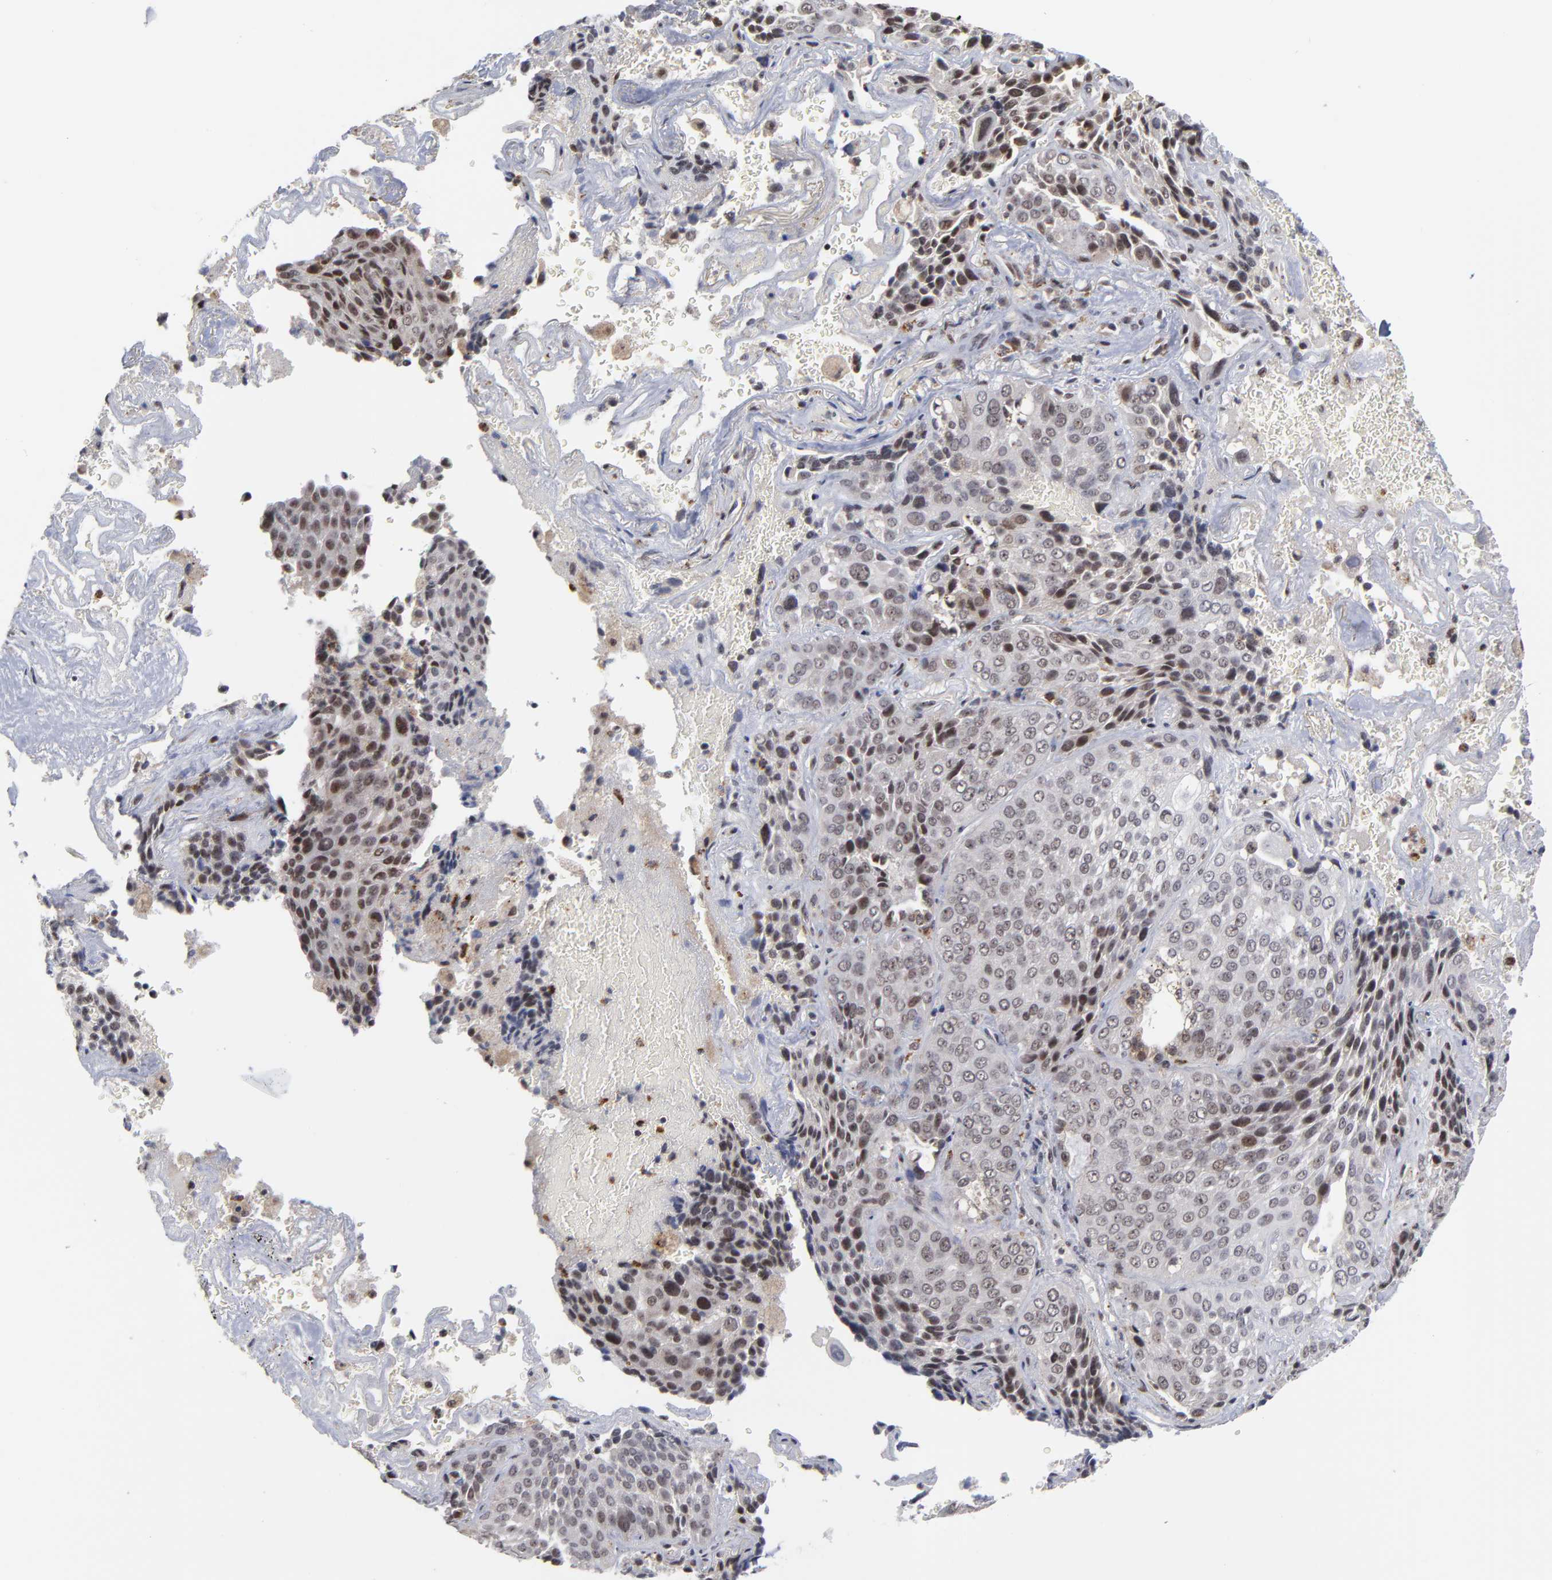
{"staining": {"intensity": "moderate", "quantity": "25%-75%", "location": "nuclear"}, "tissue": "lung cancer", "cell_type": "Tumor cells", "image_type": "cancer", "snomed": [{"axis": "morphology", "description": "Squamous cell carcinoma, NOS"}, {"axis": "topography", "description": "Lung"}], "caption": "Immunohistochemistry photomicrograph of lung squamous cell carcinoma stained for a protein (brown), which reveals medium levels of moderate nuclear expression in approximately 25%-75% of tumor cells.", "gene": "ZNF419", "patient": {"sex": "male", "age": 54}}